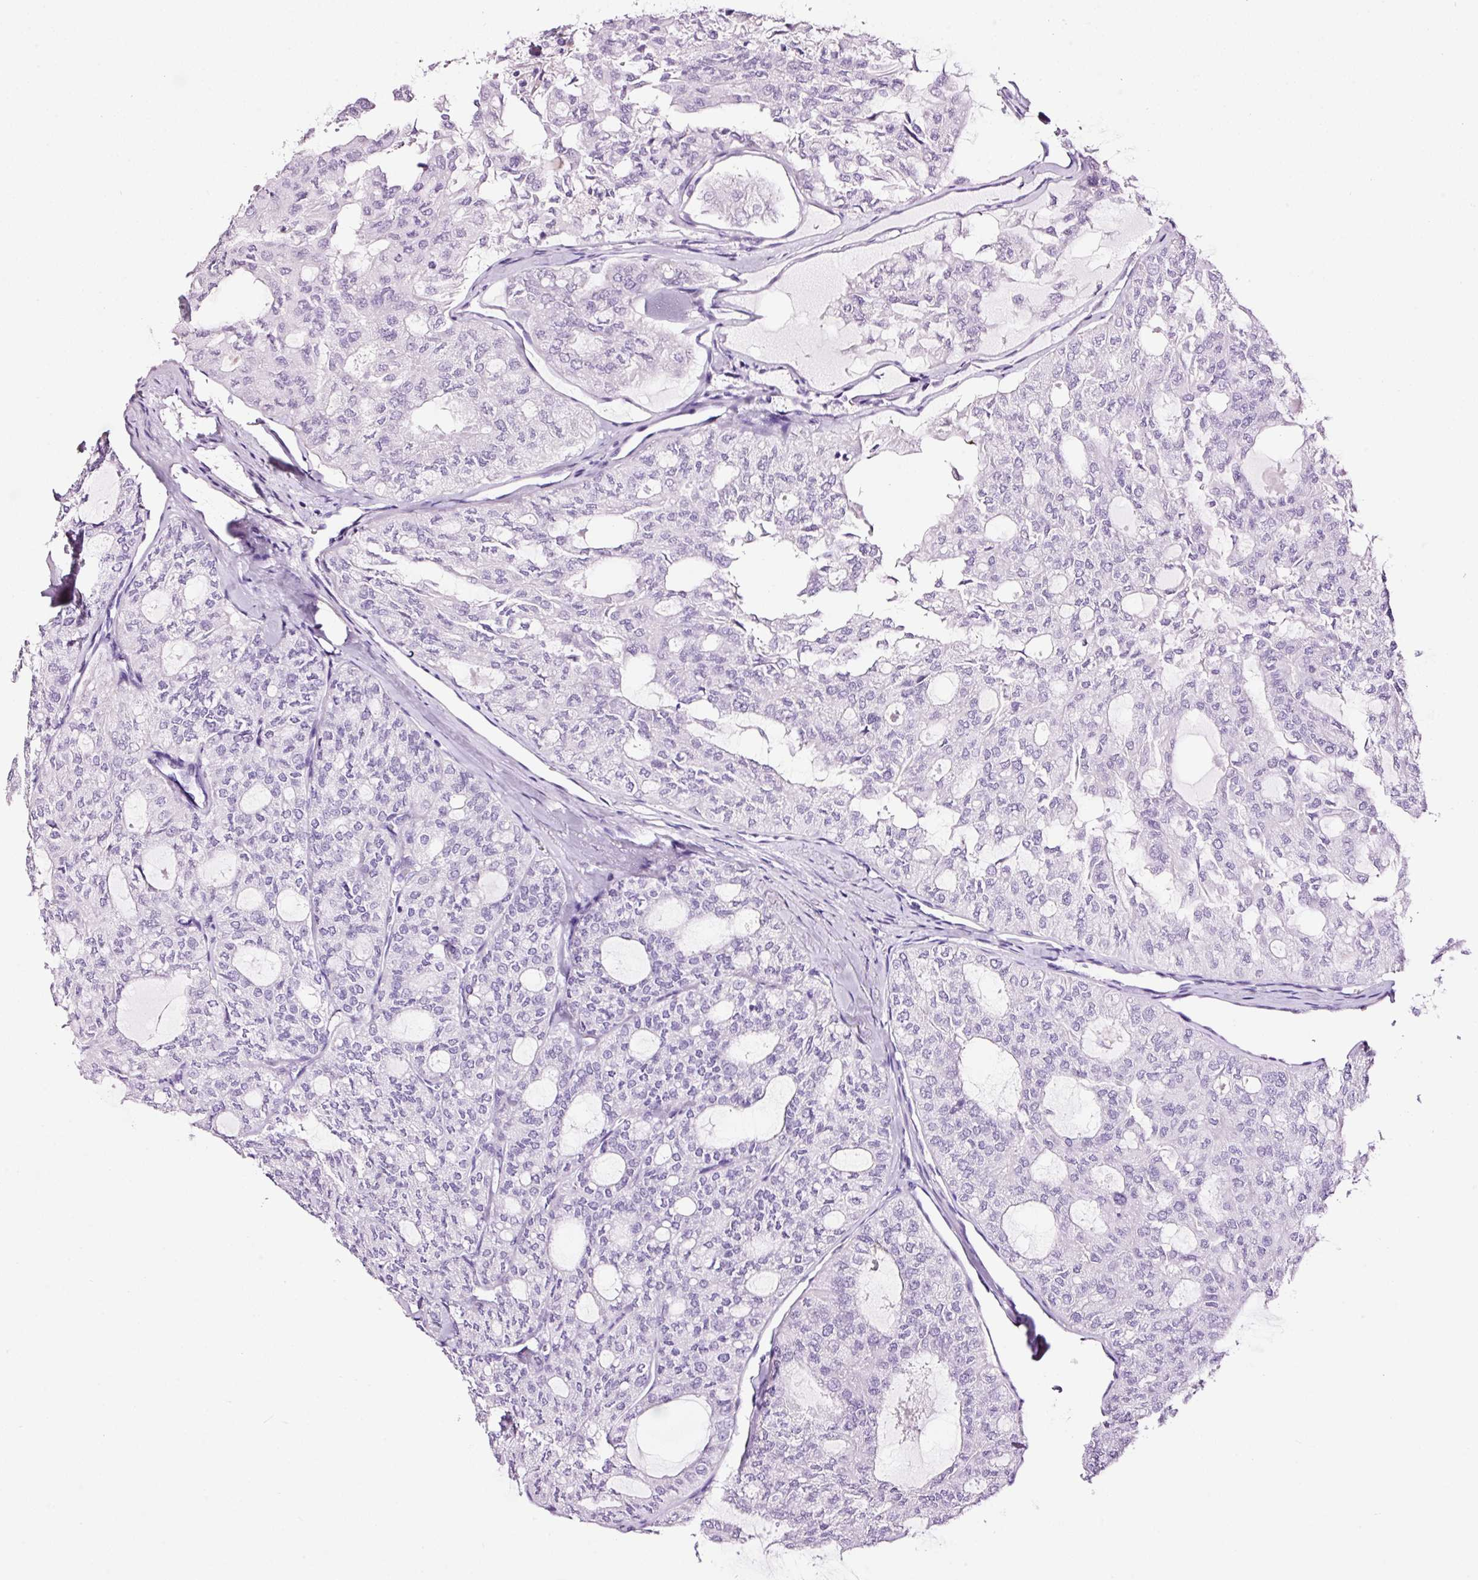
{"staining": {"intensity": "negative", "quantity": "none", "location": "none"}, "tissue": "thyroid cancer", "cell_type": "Tumor cells", "image_type": "cancer", "snomed": [{"axis": "morphology", "description": "Follicular adenoma carcinoma, NOS"}, {"axis": "topography", "description": "Thyroid gland"}], "caption": "Thyroid cancer (follicular adenoma carcinoma) stained for a protein using immunohistochemistry reveals no expression tumor cells.", "gene": "RTF2", "patient": {"sex": "male", "age": 75}}